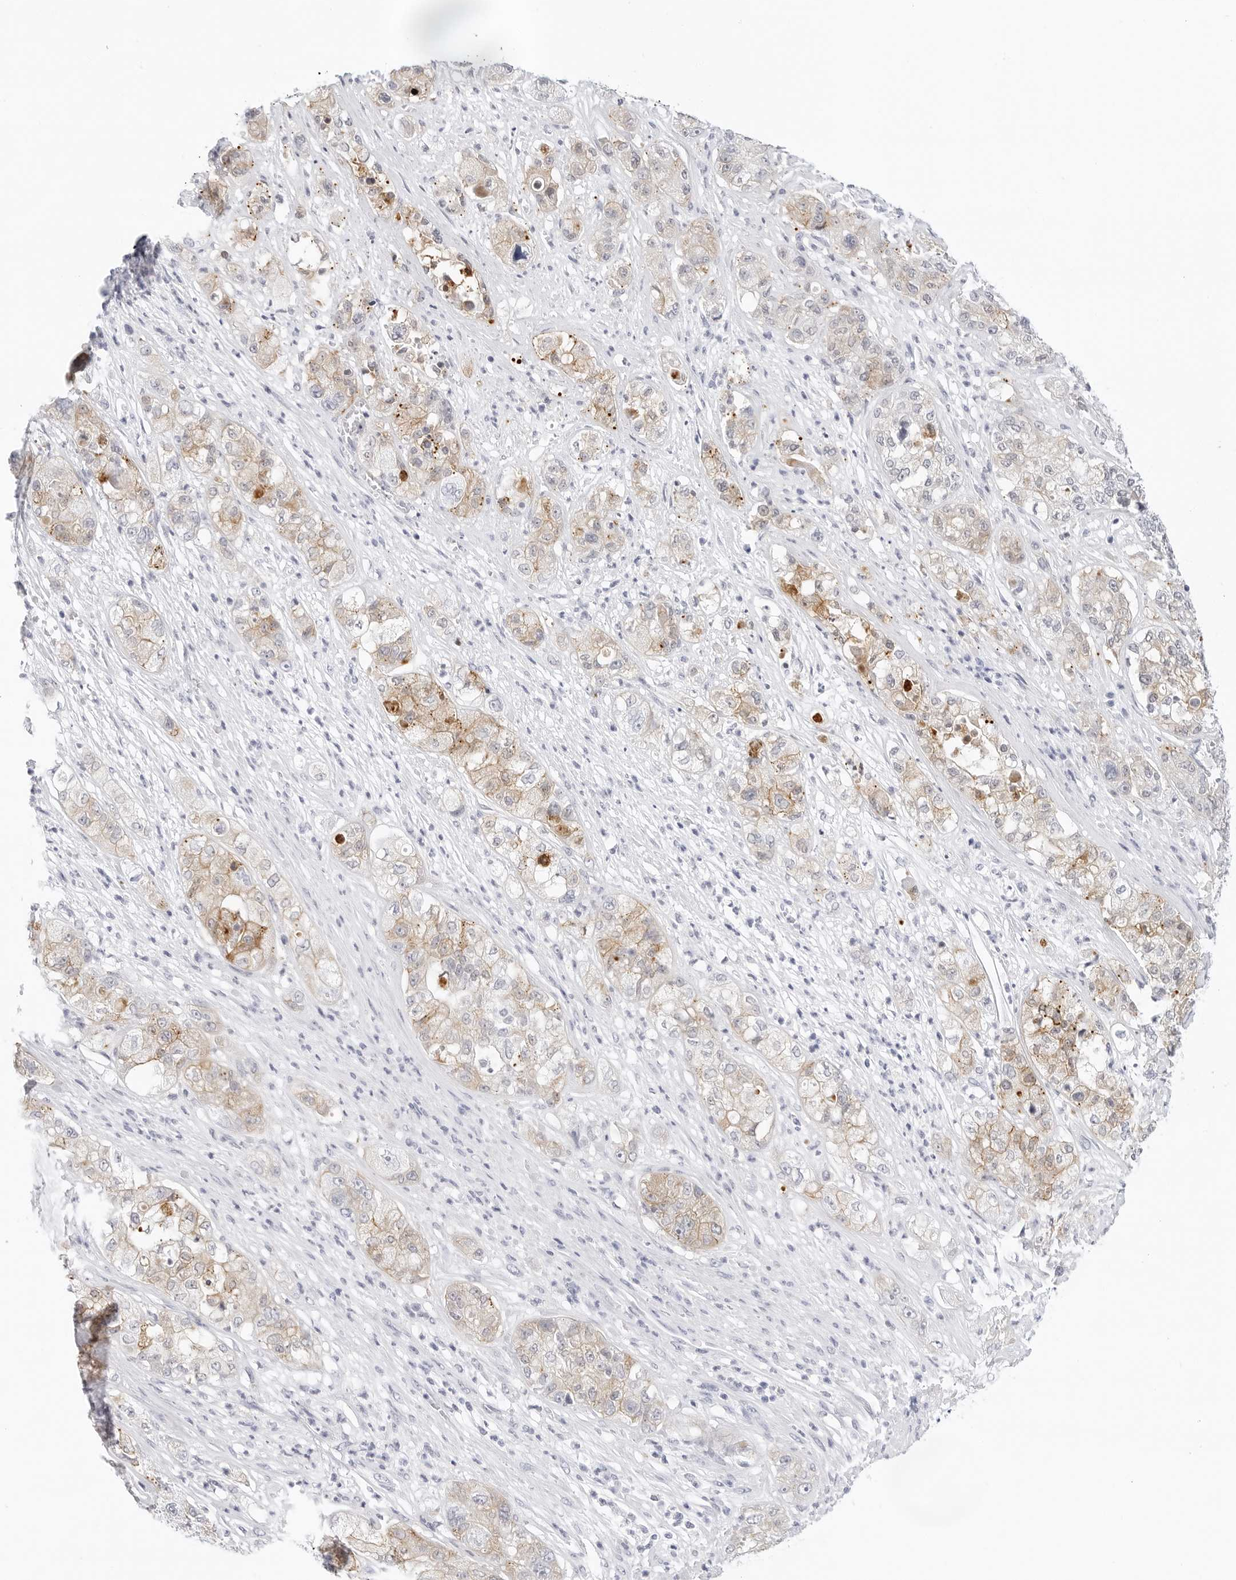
{"staining": {"intensity": "weak", "quantity": ">75%", "location": "cytoplasmic/membranous"}, "tissue": "pancreatic cancer", "cell_type": "Tumor cells", "image_type": "cancer", "snomed": [{"axis": "morphology", "description": "Adenocarcinoma, NOS"}, {"axis": "topography", "description": "Pancreas"}], "caption": "Weak cytoplasmic/membranous positivity is identified in about >75% of tumor cells in adenocarcinoma (pancreatic).", "gene": "SLC19A1", "patient": {"sex": "female", "age": 78}}